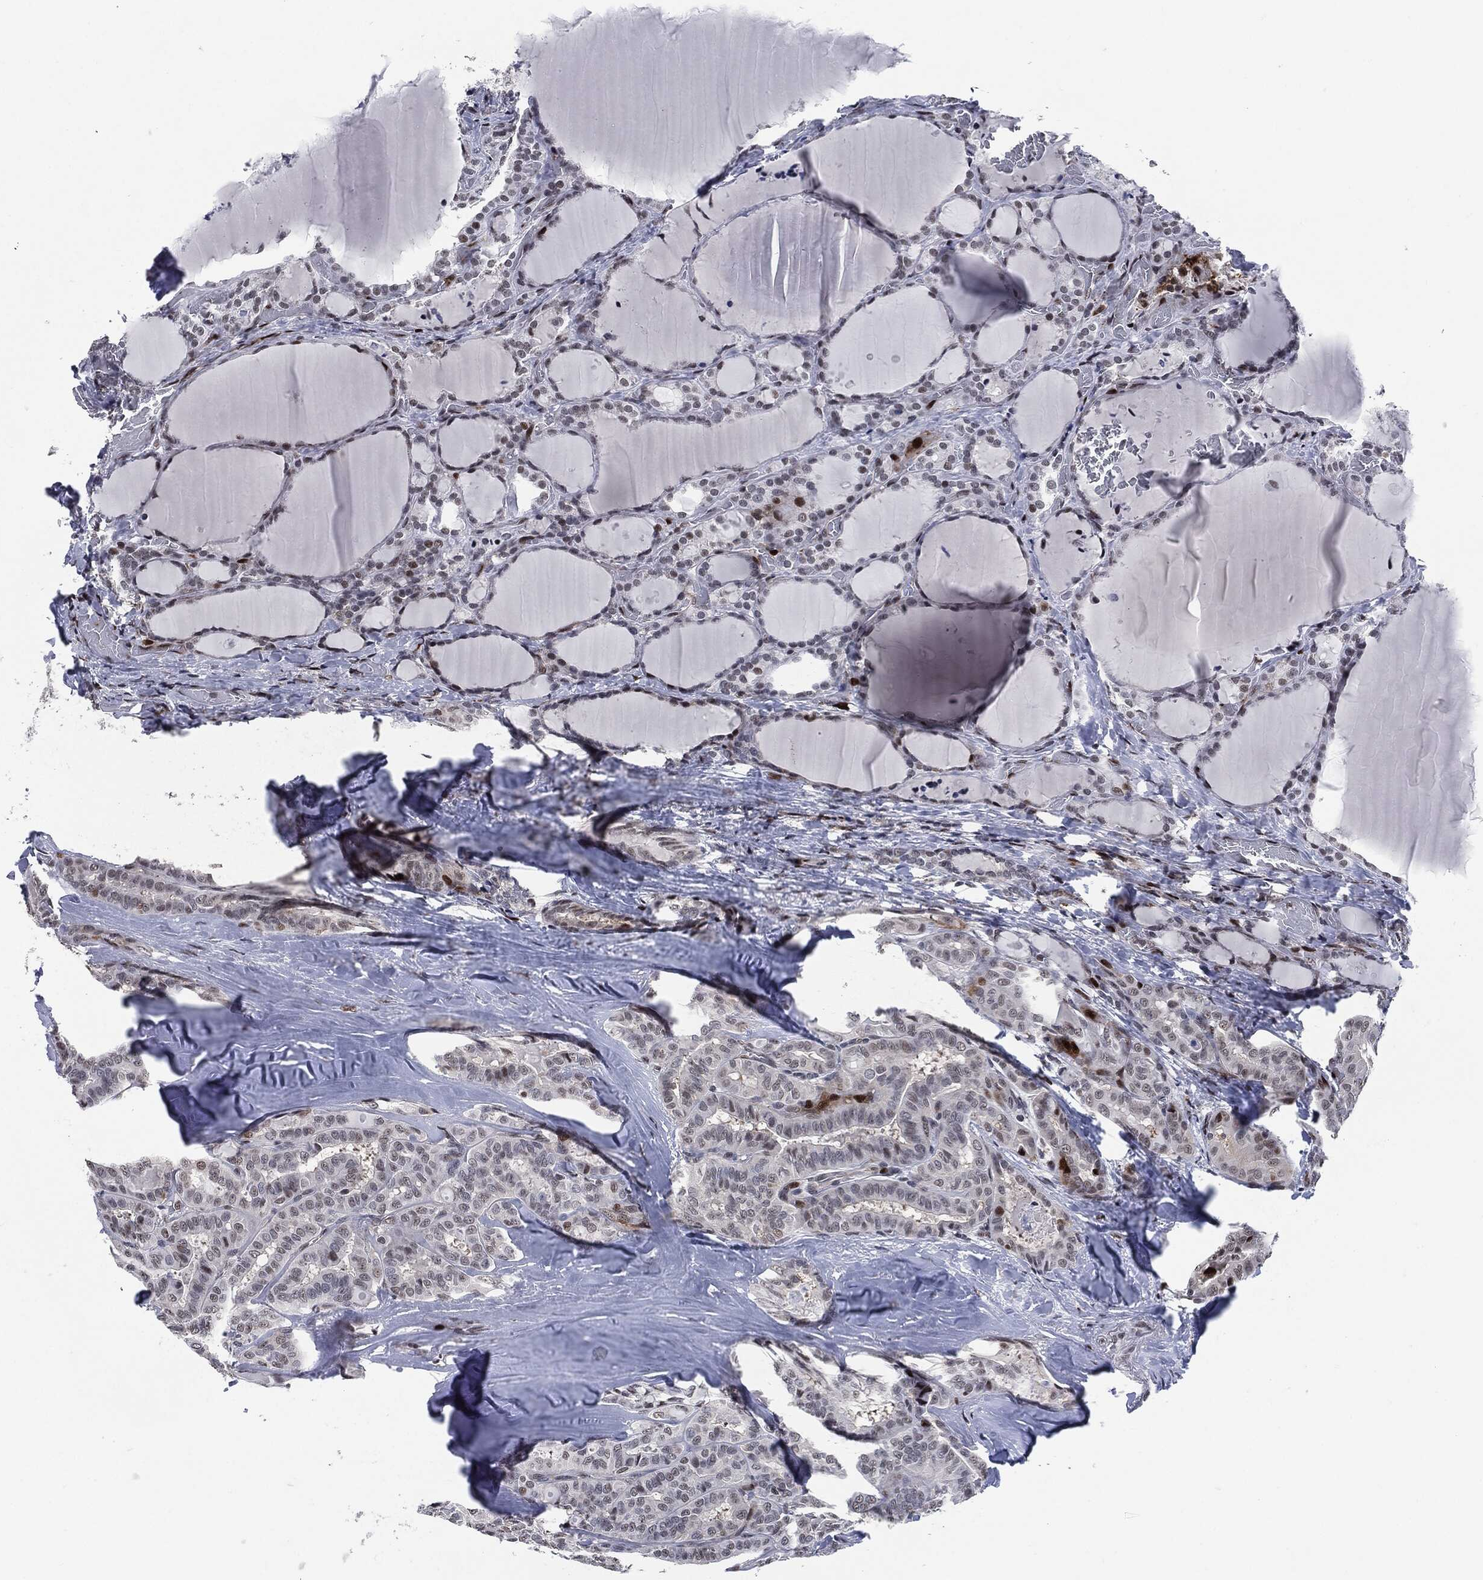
{"staining": {"intensity": "strong", "quantity": "<25%", "location": "nuclear"}, "tissue": "thyroid cancer", "cell_type": "Tumor cells", "image_type": "cancer", "snomed": [{"axis": "morphology", "description": "Papillary adenocarcinoma, NOS"}, {"axis": "topography", "description": "Thyroid gland"}], "caption": "There is medium levels of strong nuclear positivity in tumor cells of thyroid papillary adenocarcinoma, as demonstrated by immunohistochemical staining (brown color).", "gene": "AKT2", "patient": {"sex": "female", "age": 39}}